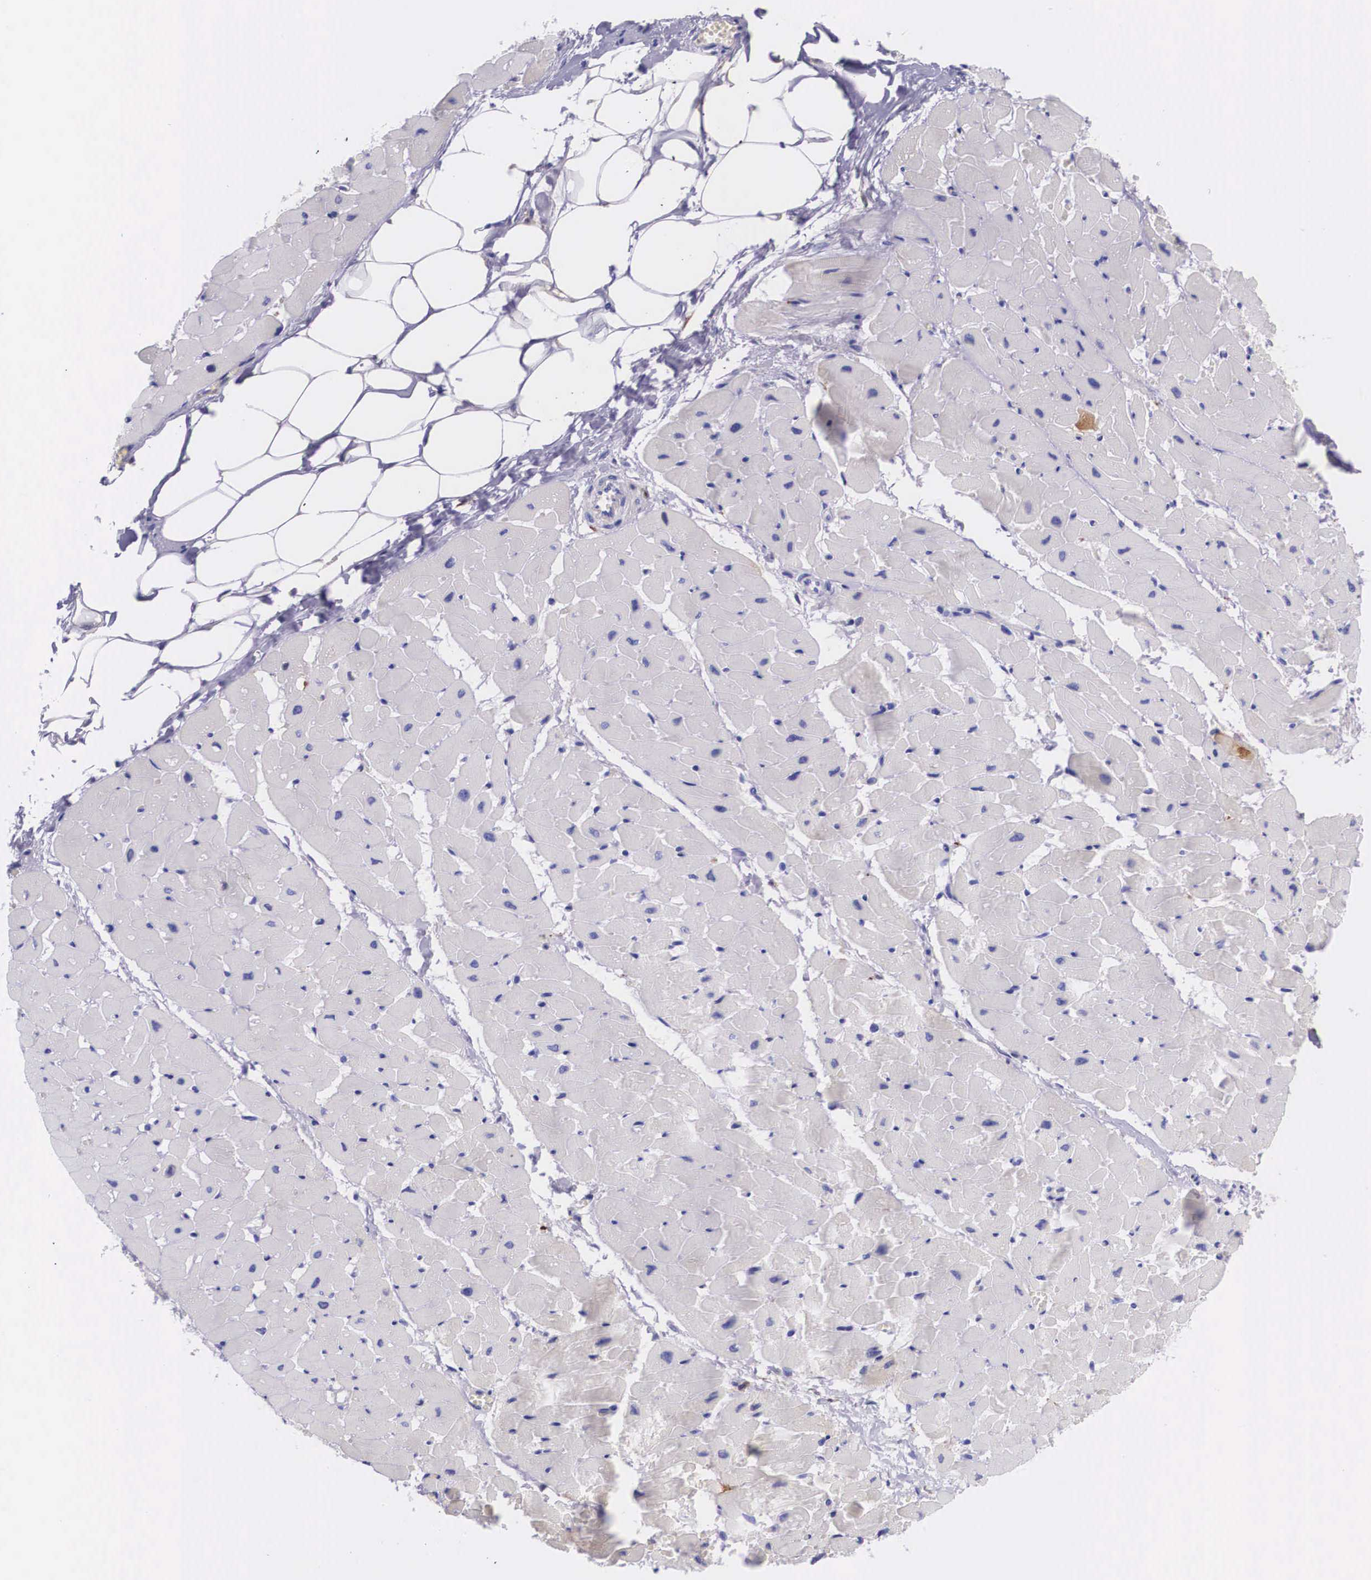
{"staining": {"intensity": "negative", "quantity": "none", "location": "none"}, "tissue": "heart muscle", "cell_type": "Cardiomyocytes", "image_type": "normal", "snomed": [{"axis": "morphology", "description": "Normal tissue, NOS"}, {"axis": "topography", "description": "Heart"}], "caption": "Immunohistochemical staining of normal human heart muscle shows no significant staining in cardiomyocytes. (DAB (3,3'-diaminobenzidine) immunohistochemistry (IHC) with hematoxylin counter stain).", "gene": "PLG", "patient": {"sex": "female", "age": 19}}